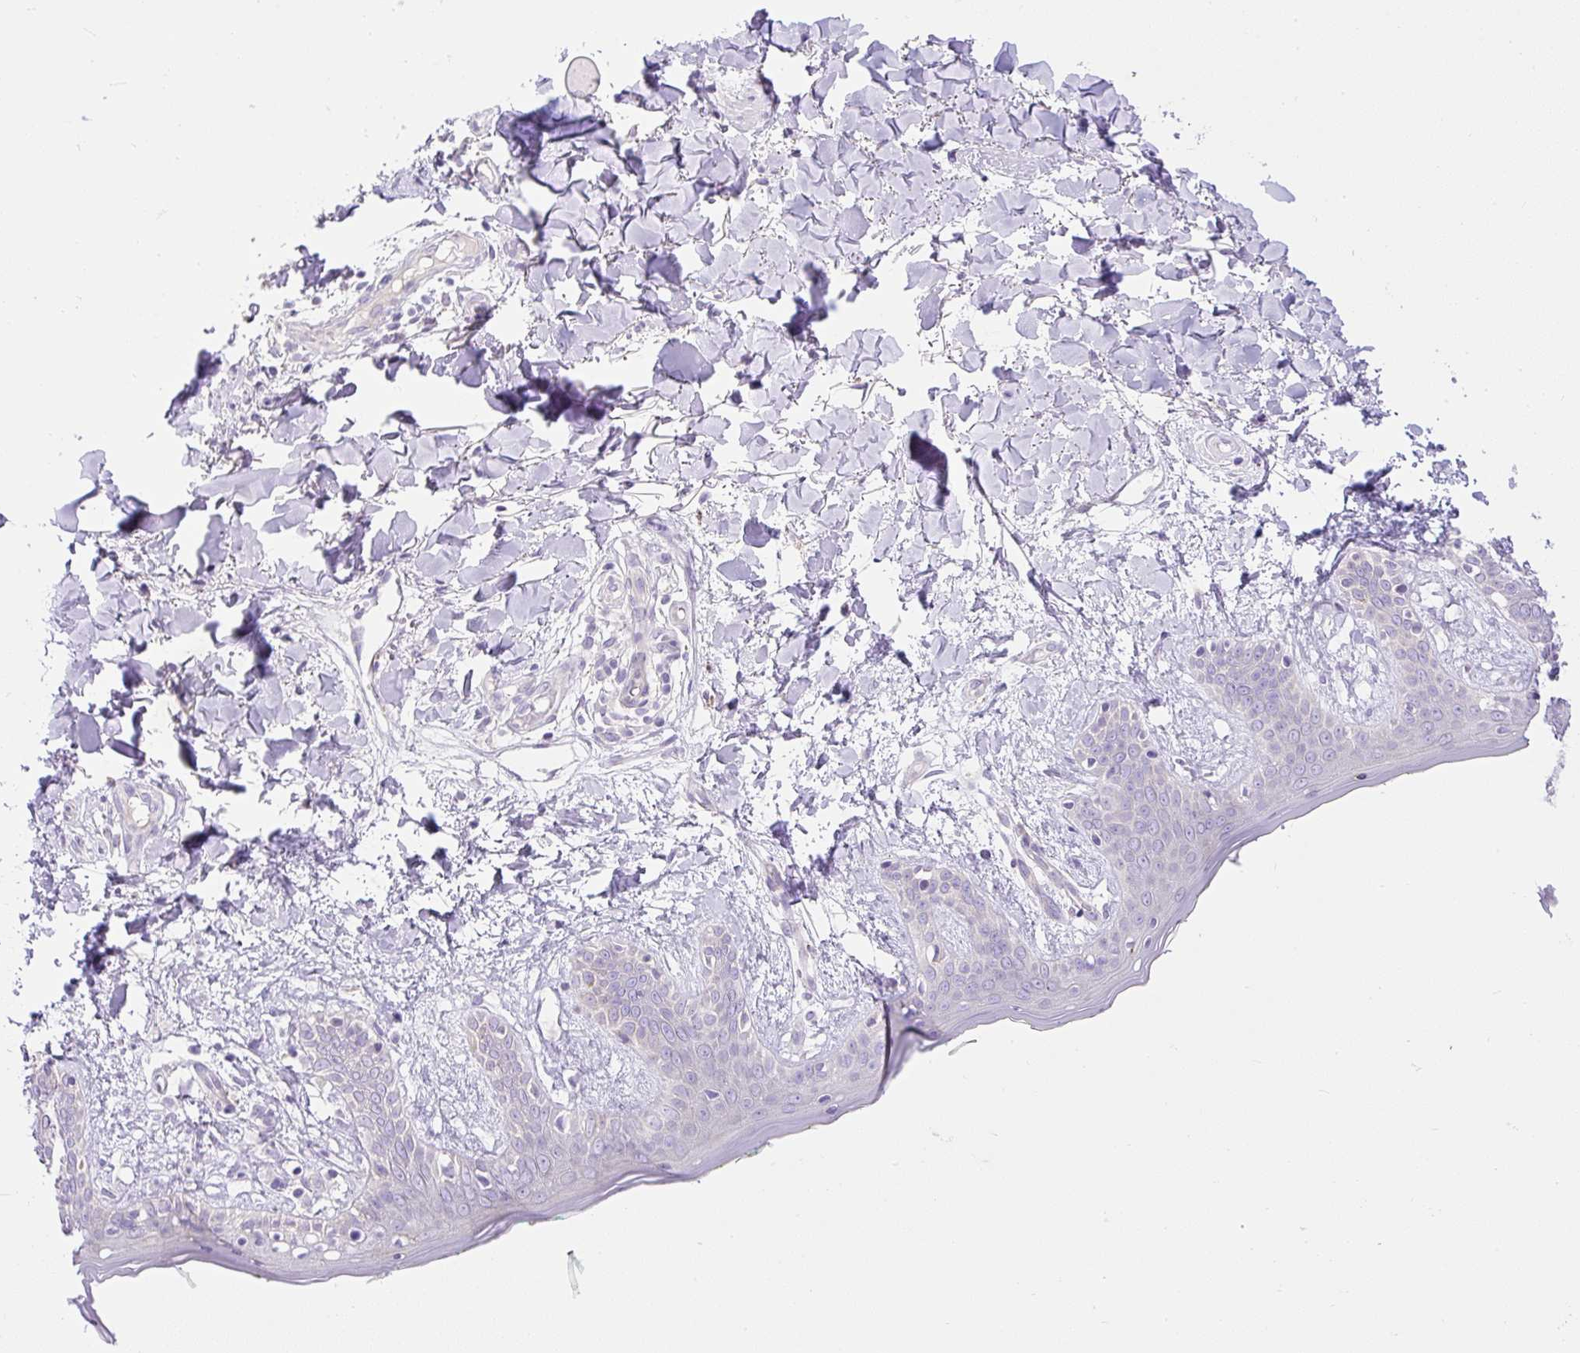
{"staining": {"intensity": "negative", "quantity": "none", "location": "none"}, "tissue": "skin", "cell_type": "Fibroblasts", "image_type": "normal", "snomed": [{"axis": "morphology", "description": "Normal tissue, NOS"}, {"axis": "topography", "description": "Skin"}], "caption": "High magnification brightfield microscopy of normal skin stained with DAB (3,3'-diaminobenzidine) (brown) and counterstained with hematoxylin (blue): fibroblasts show no significant positivity. (DAB (3,3'-diaminobenzidine) immunohistochemistry with hematoxylin counter stain).", "gene": "CFAP47", "patient": {"sex": "female", "age": 34}}